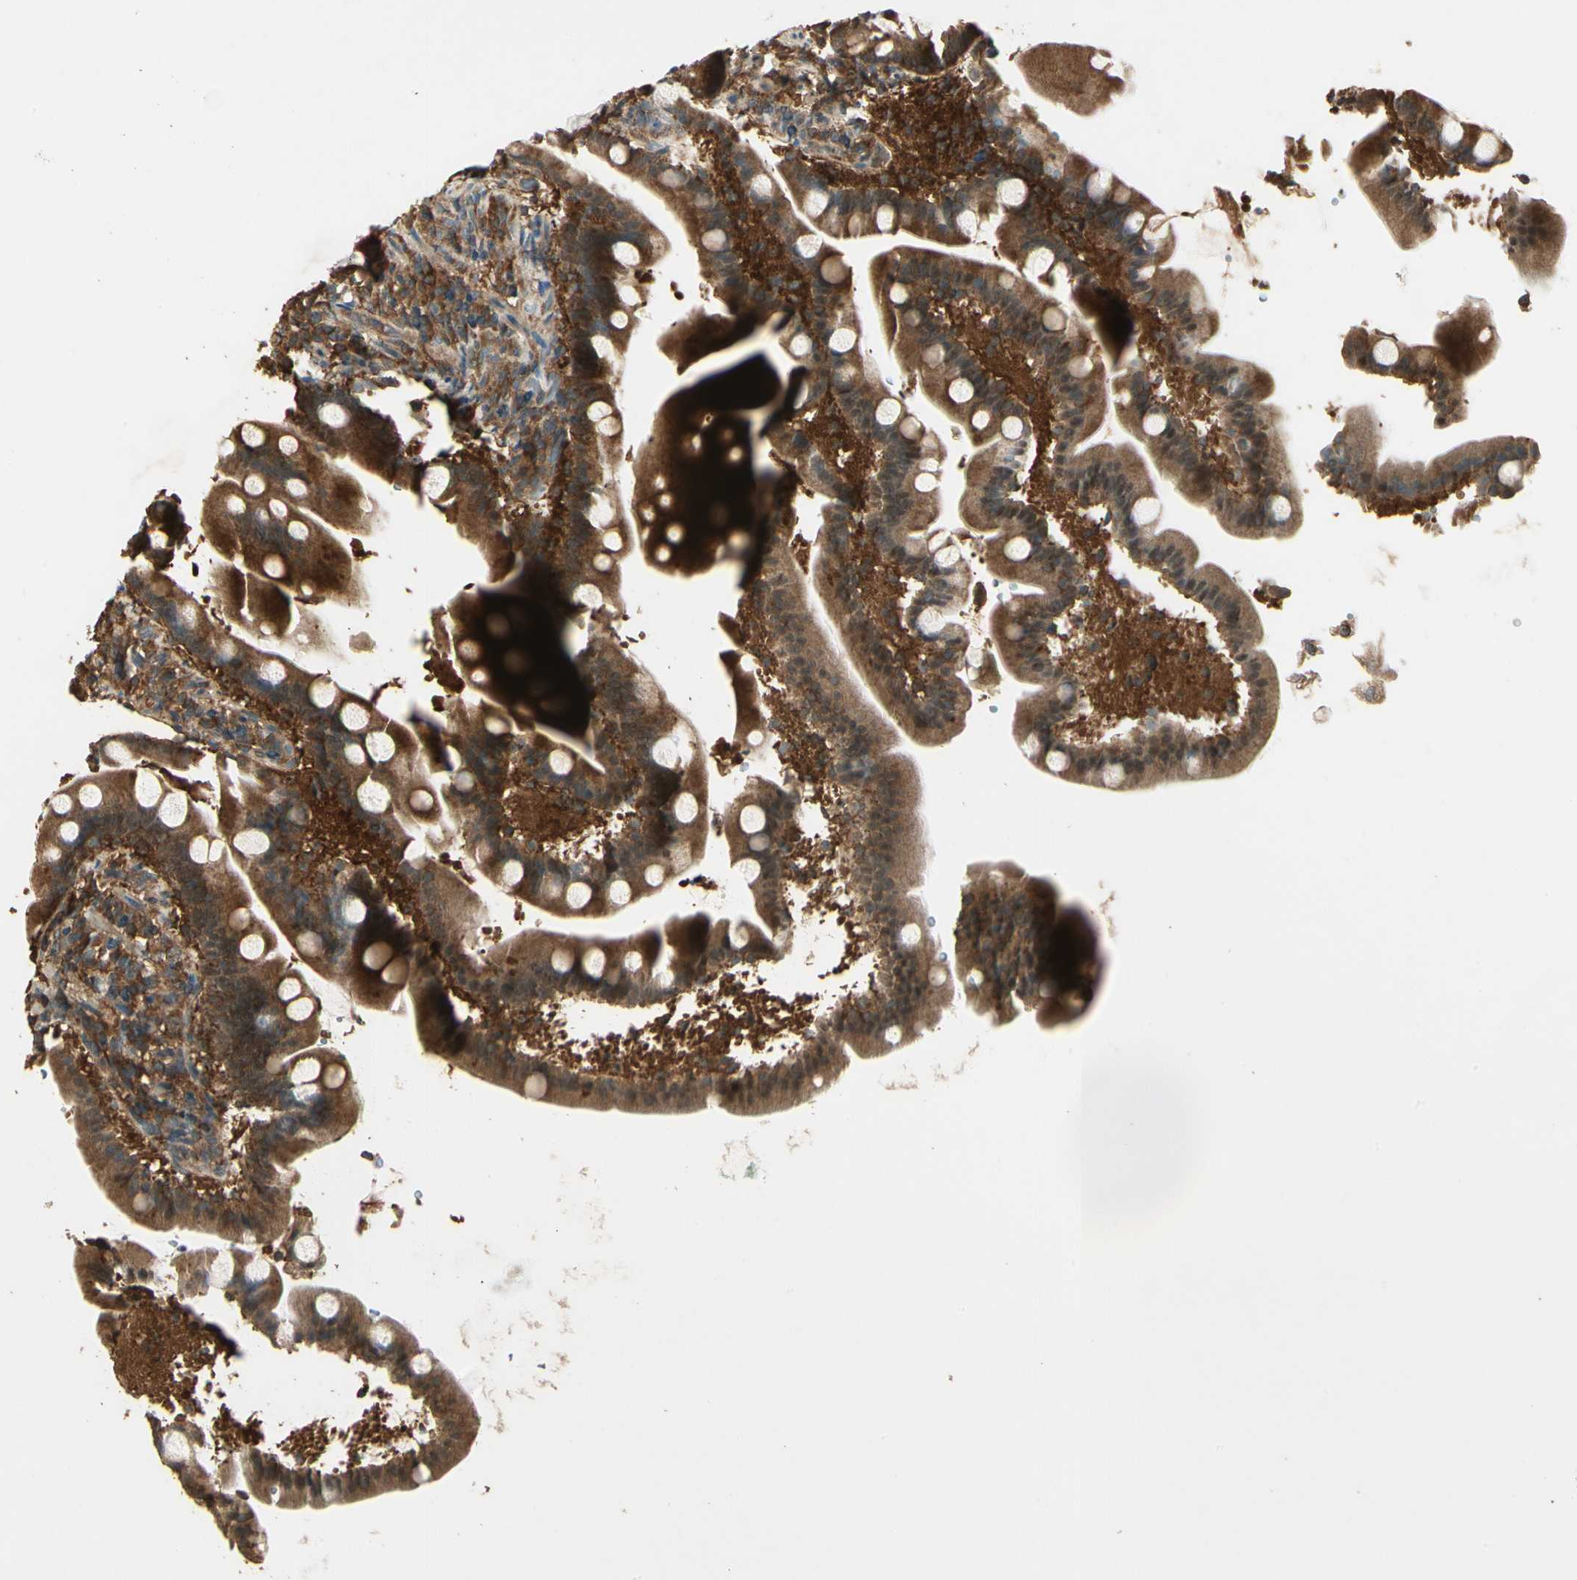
{"staining": {"intensity": "strong", "quantity": ">75%", "location": "cytoplasmic/membranous"}, "tissue": "duodenum", "cell_type": "Glandular cells", "image_type": "normal", "snomed": [{"axis": "morphology", "description": "Normal tissue, NOS"}, {"axis": "topography", "description": "Duodenum"}], "caption": "A brown stain highlights strong cytoplasmic/membranous staining of a protein in glandular cells of benign duodenum.", "gene": "CCT7", "patient": {"sex": "male", "age": 54}}